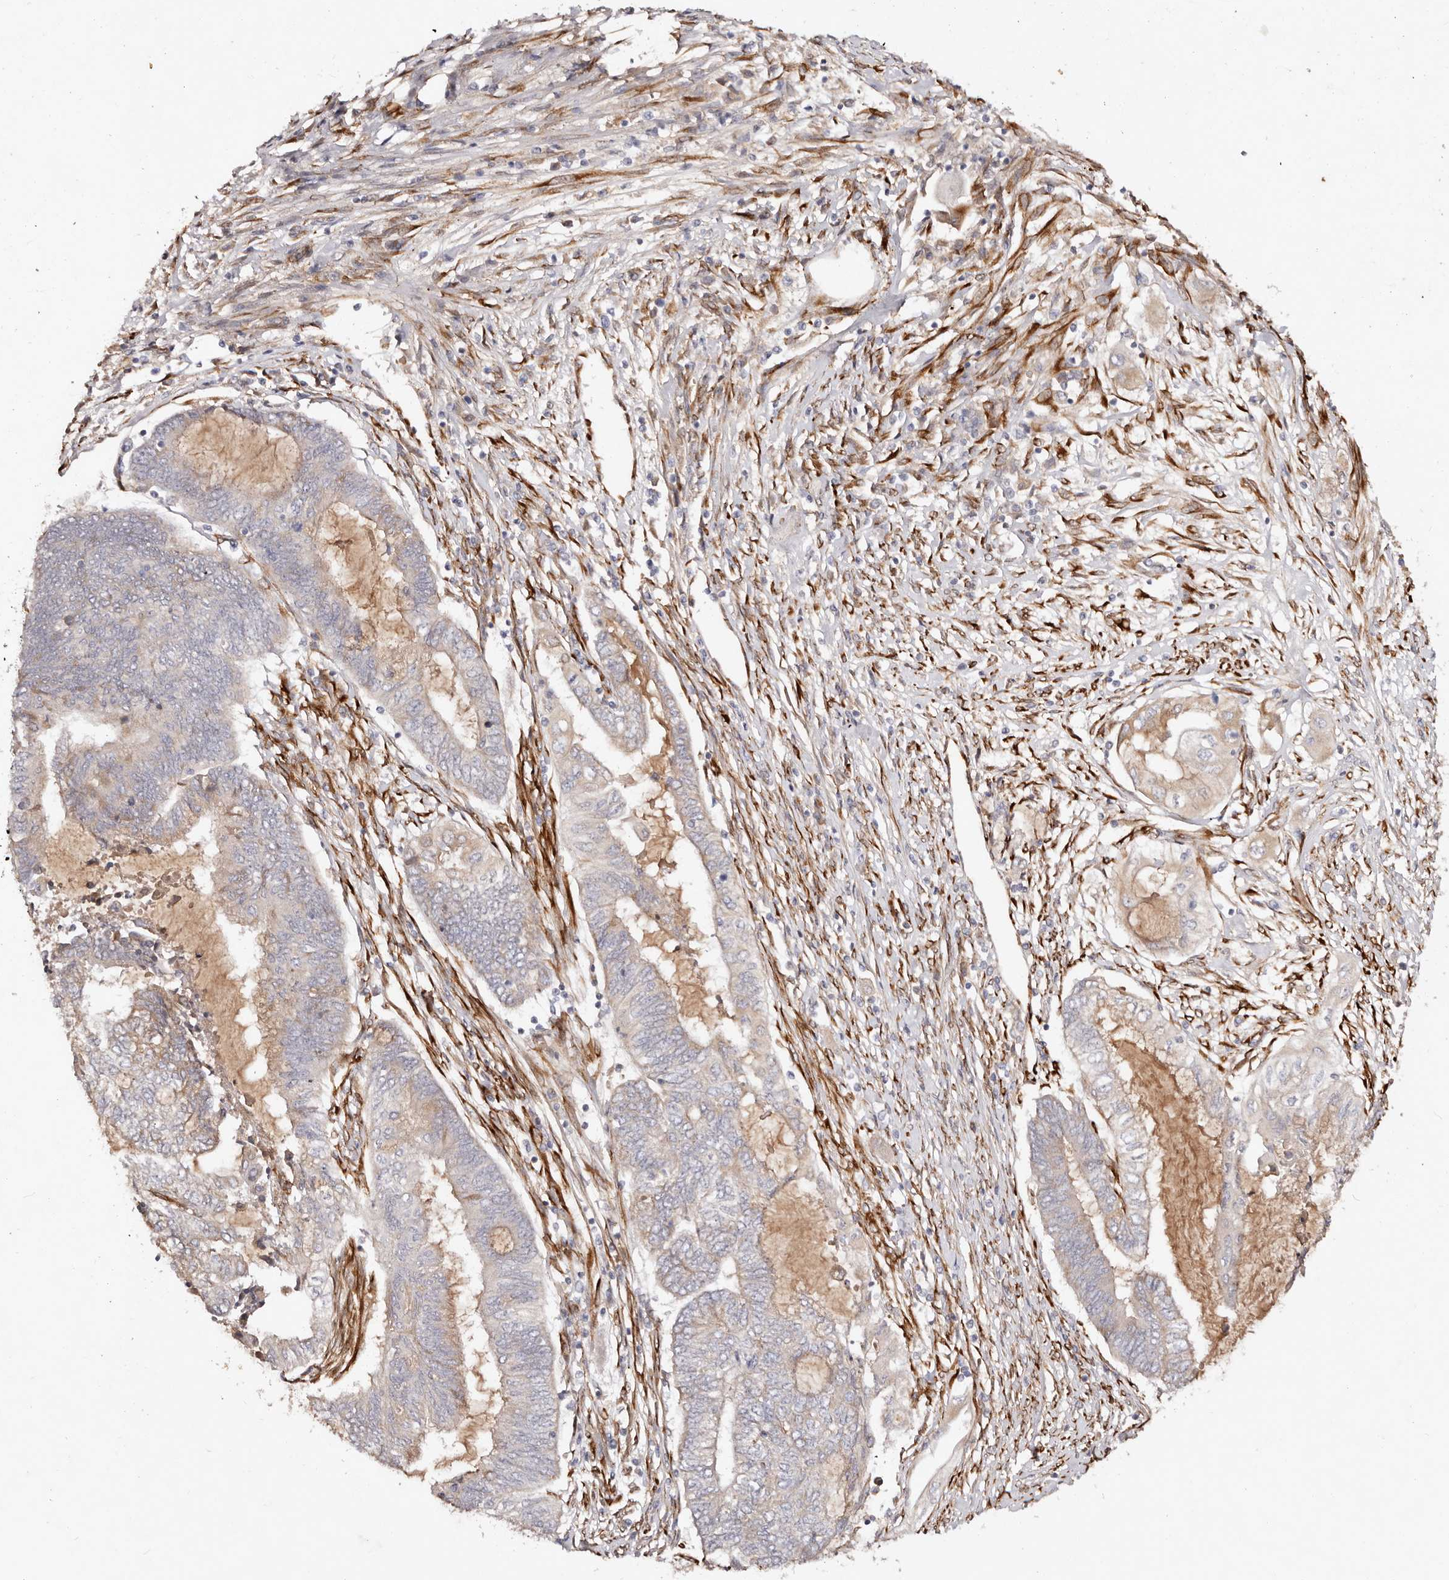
{"staining": {"intensity": "weak", "quantity": "25%-75%", "location": "cytoplasmic/membranous"}, "tissue": "endometrial cancer", "cell_type": "Tumor cells", "image_type": "cancer", "snomed": [{"axis": "morphology", "description": "Adenocarcinoma, NOS"}, {"axis": "topography", "description": "Uterus"}, {"axis": "topography", "description": "Endometrium"}], "caption": "Endometrial cancer (adenocarcinoma) stained with a brown dye exhibits weak cytoplasmic/membranous positive positivity in approximately 25%-75% of tumor cells.", "gene": "SERPINH1", "patient": {"sex": "female", "age": 70}}